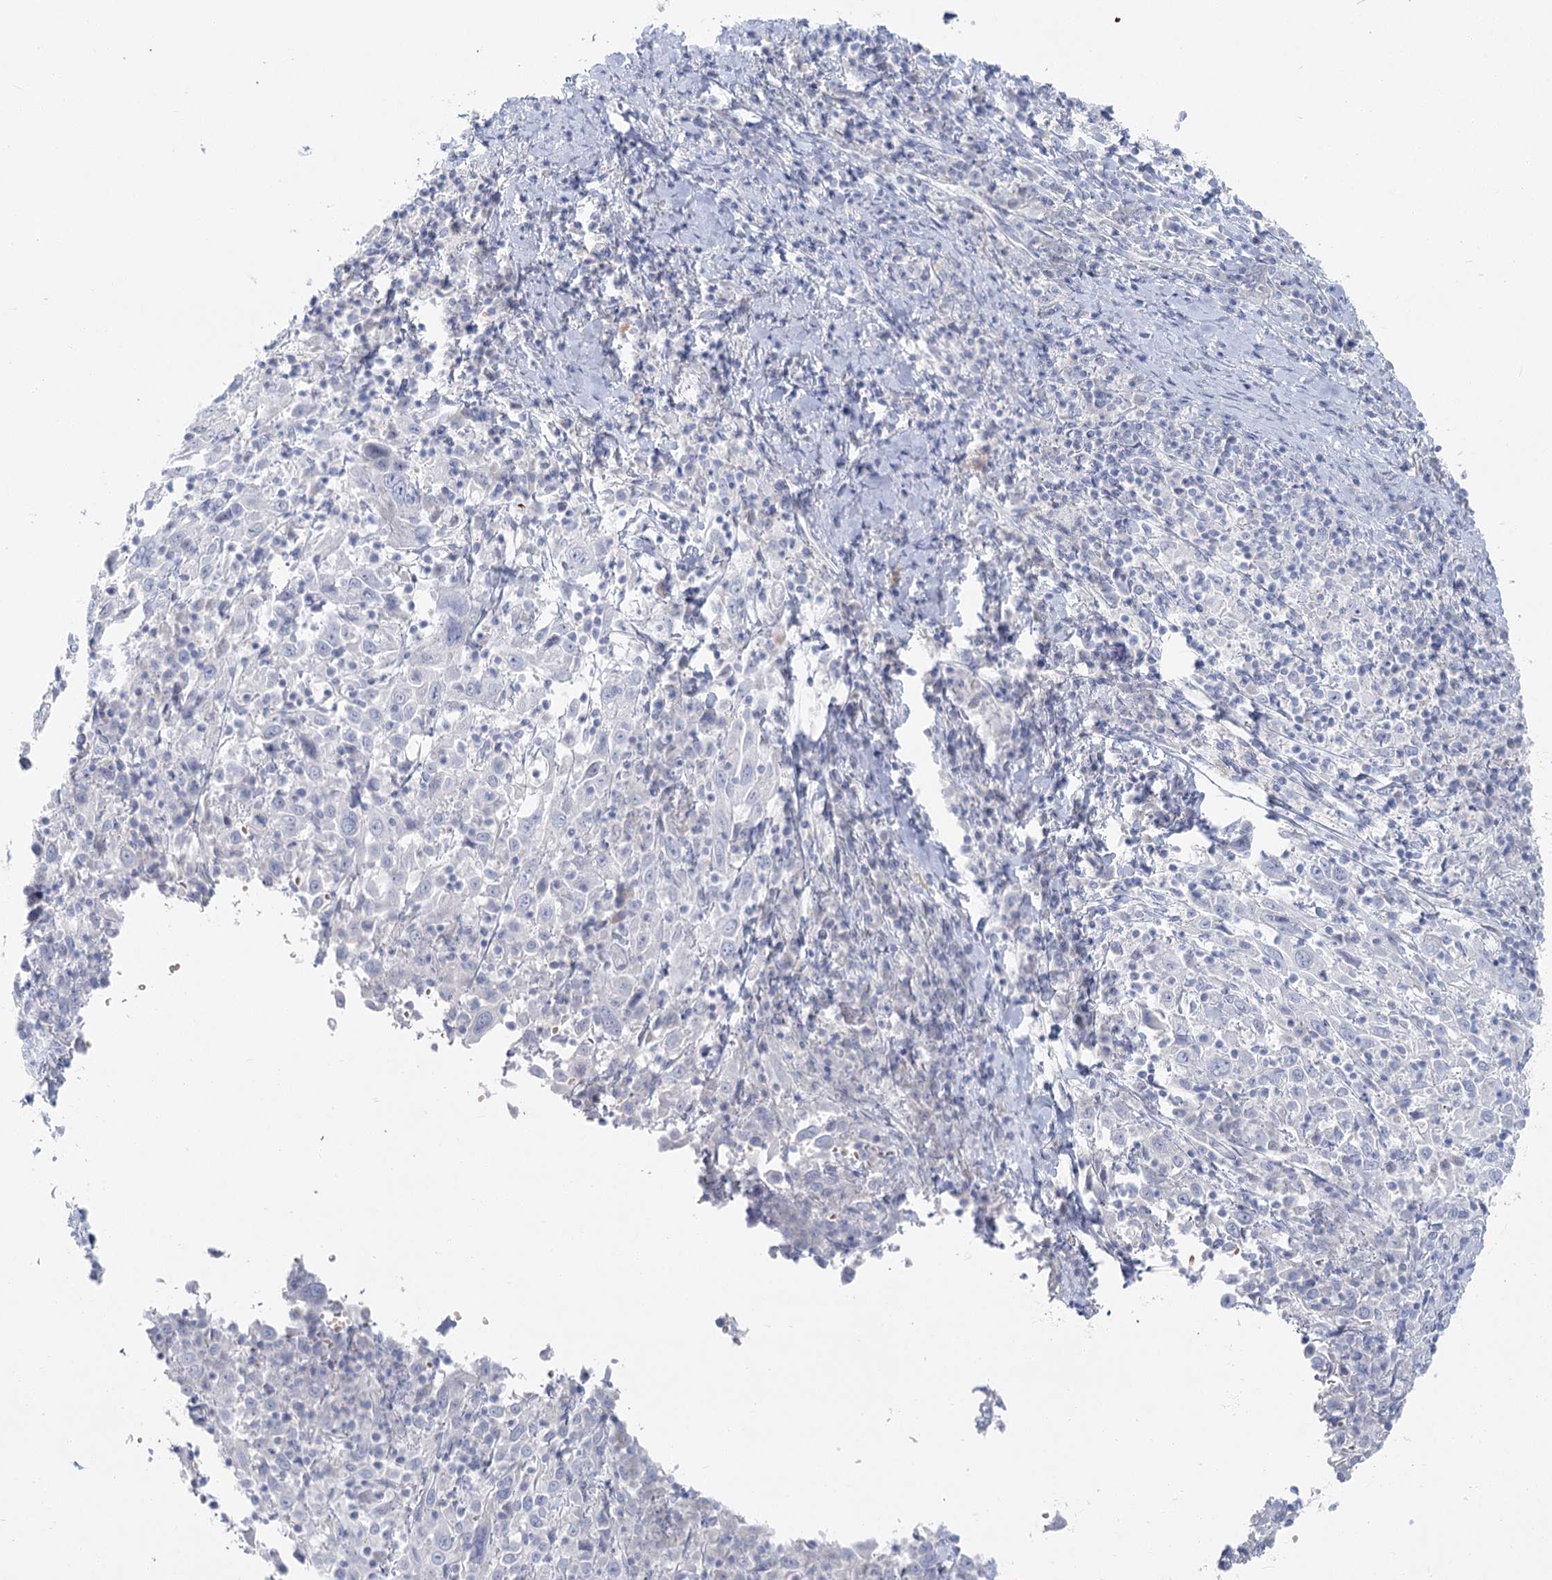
{"staining": {"intensity": "negative", "quantity": "none", "location": "none"}, "tissue": "cervical cancer", "cell_type": "Tumor cells", "image_type": "cancer", "snomed": [{"axis": "morphology", "description": "Squamous cell carcinoma, NOS"}, {"axis": "topography", "description": "Cervix"}], "caption": "Tumor cells are negative for protein expression in human cervical squamous cell carcinoma.", "gene": "IFIT5", "patient": {"sex": "female", "age": 46}}